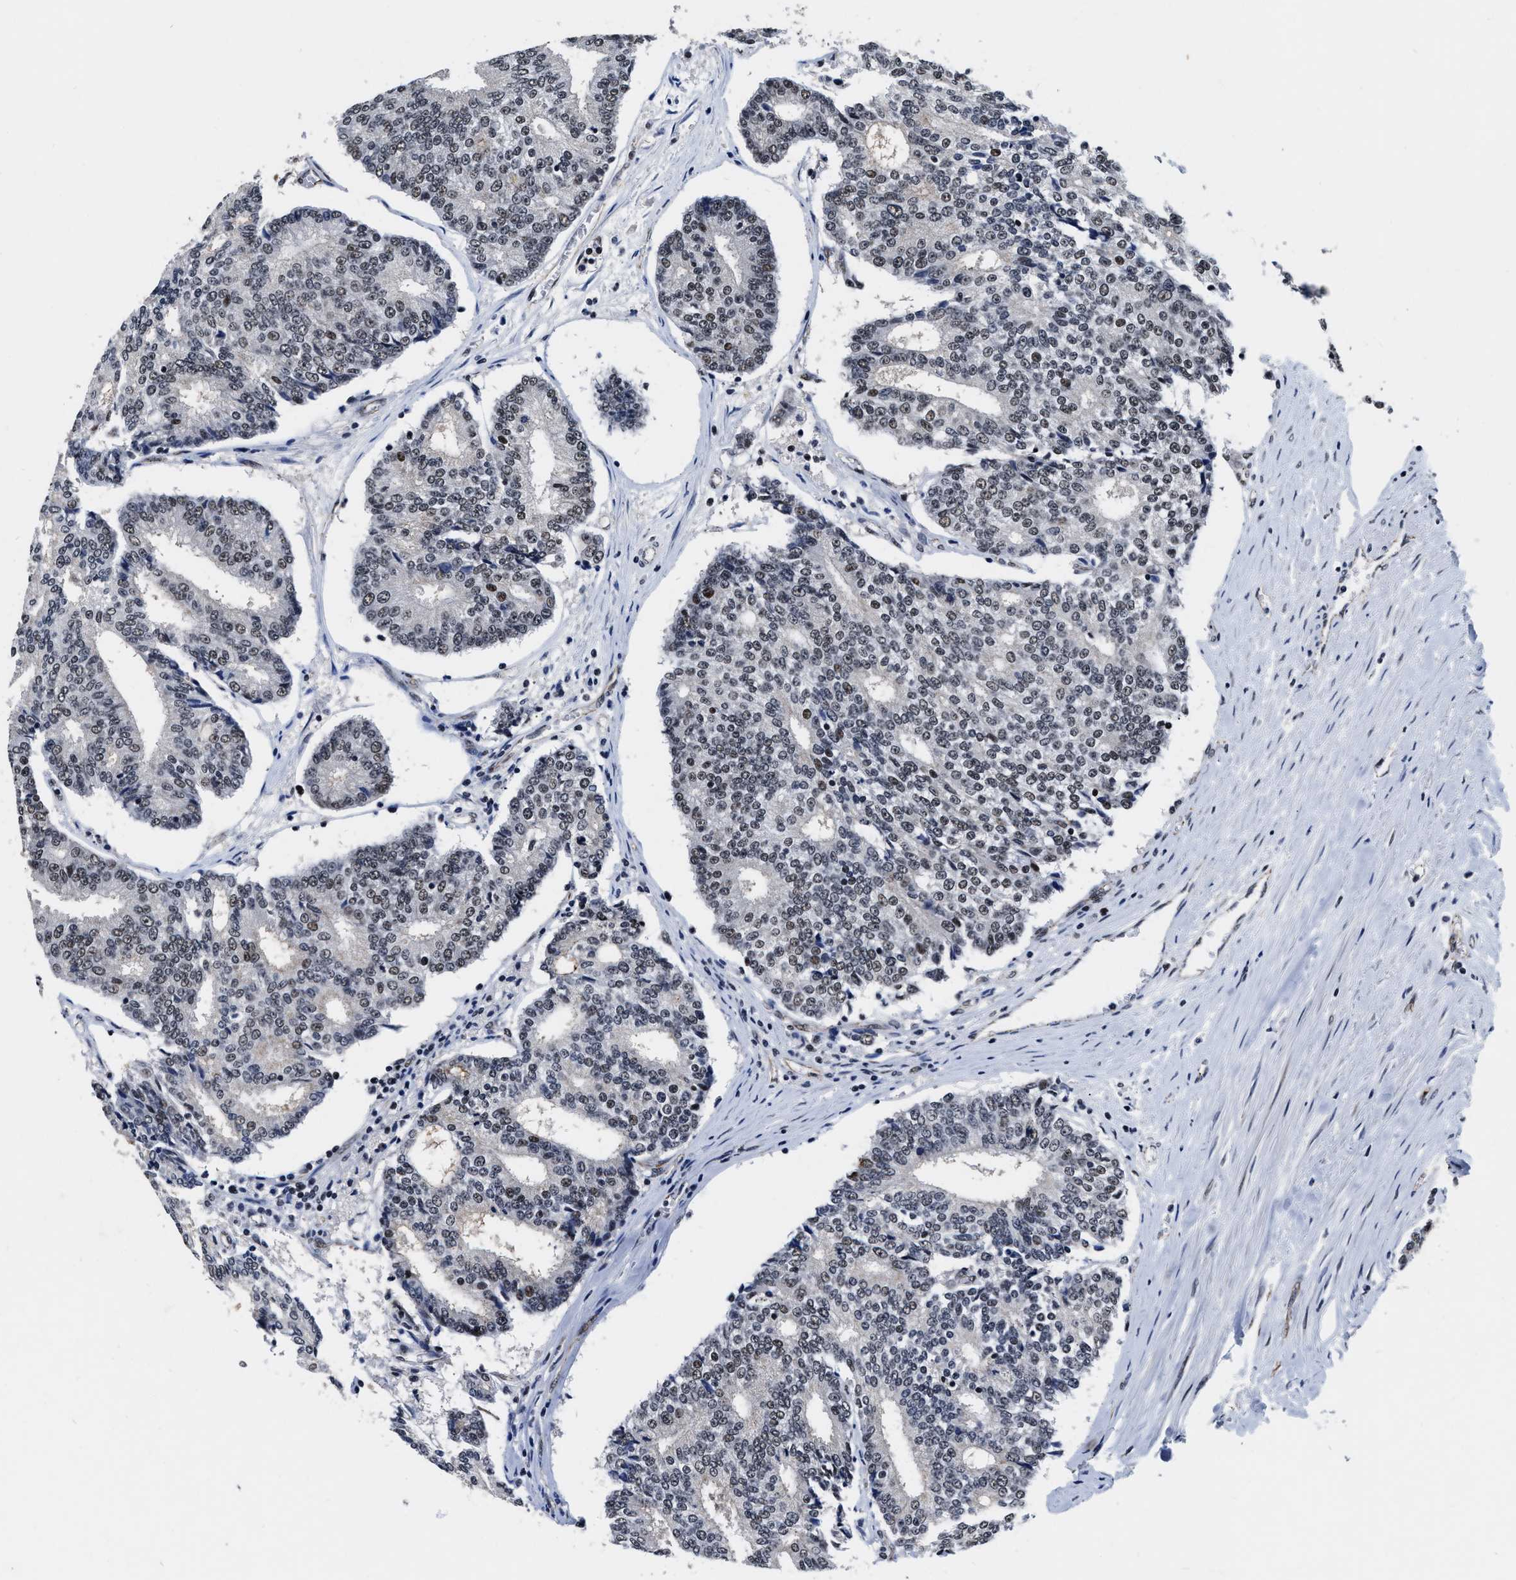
{"staining": {"intensity": "weak", "quantity": "25%-75%", "location": "nuclear"}, "tissue": "prostate cancer", "cell_type": "Tumor cells", "image_type": "cancer", "snomed": [{"axis": "morphology", "description": "Adenocarcinoma, High grade"}, {"axis": "topography", "description": "Prostate"}], "caption": "Immunohistochemical staining of prostate cancer reveals low levels of weak nuclear protein expression in approximately 25%-75% of tumor cells.", "gene": "CCNE1", "patient": {"sex": "male", "age": 55}}